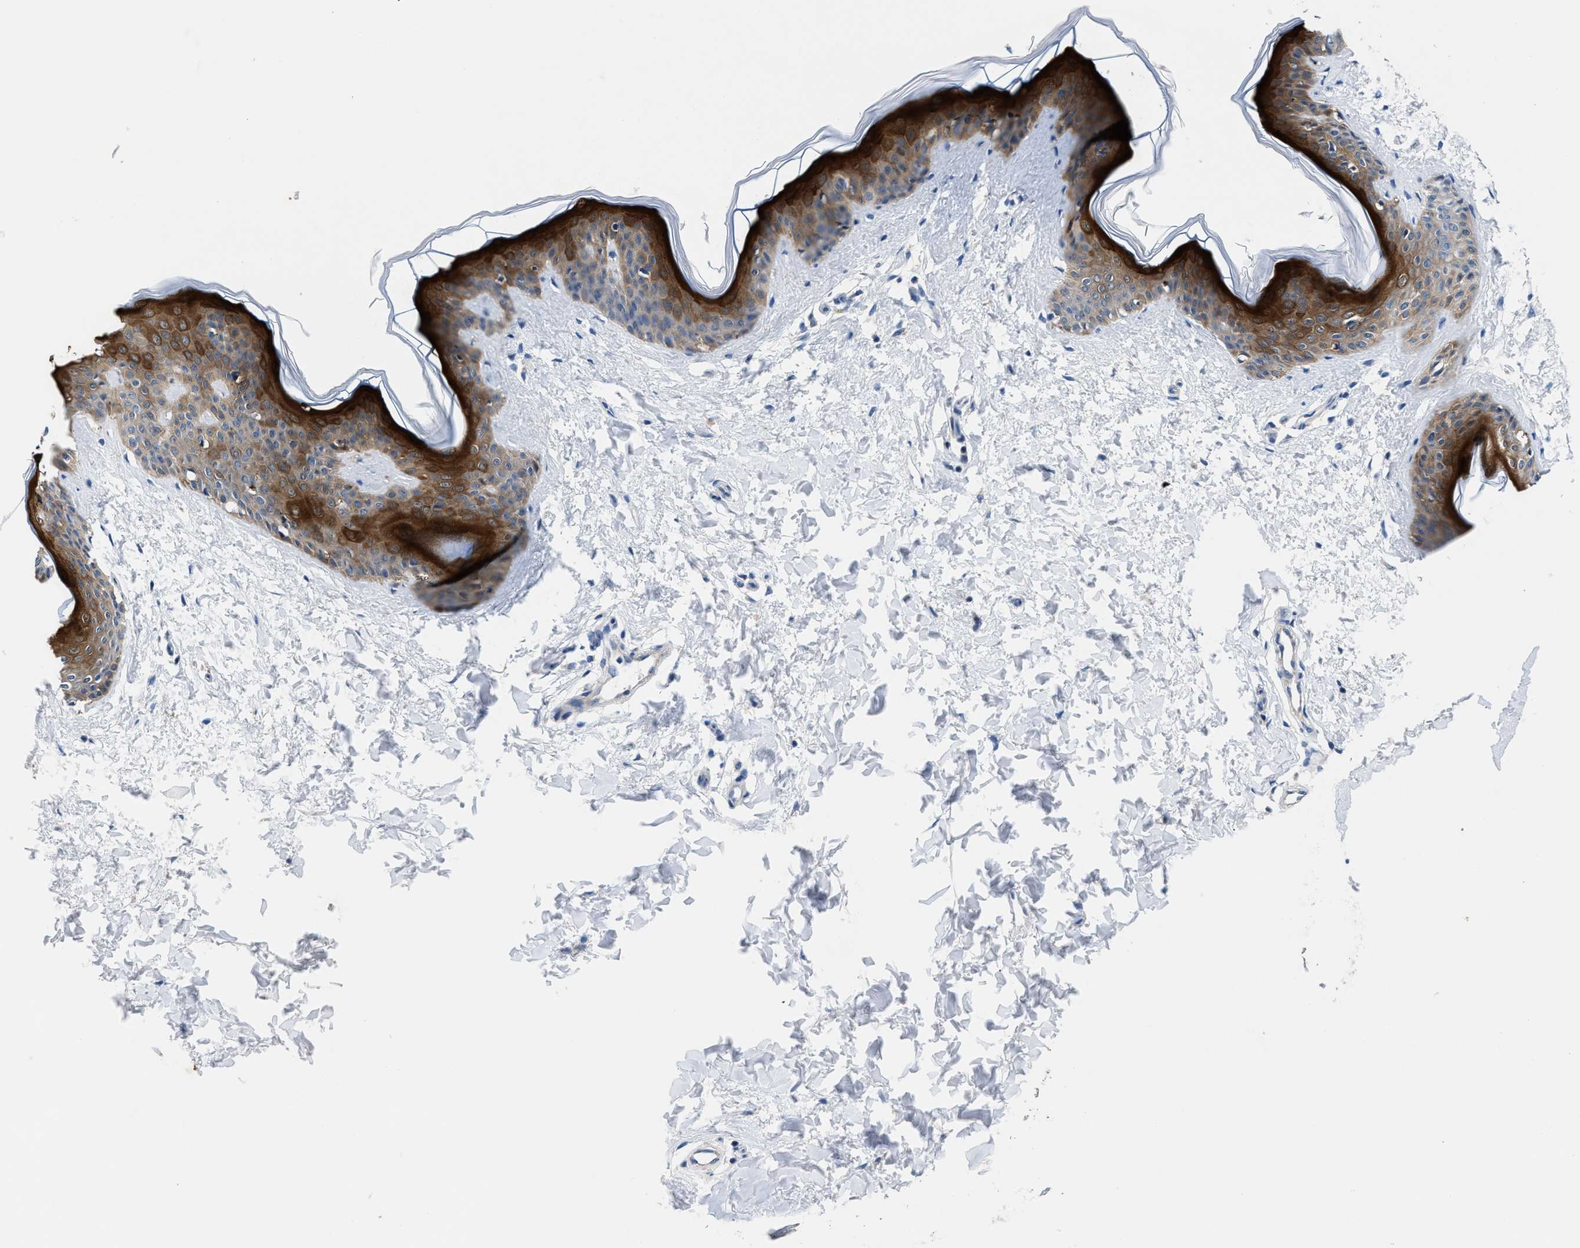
{"staining": {"intensity": "negative", "quantity": "none", "location": "none"}, "tissue": "skin", "cell_type": "Fibroblasts", "image_type": "normal", "snomed": [{"axis": "morphology", "description": "Normal tissue, NOS"}, {"axis": "topography", "description": "Skin"}], "caption": "DAB immunohistochemical staining of benign human skin reveals no significant expression in fibroblasts. (DAB immunohistochemistry with hematoxylin counter stain).", "gene": "PARG", "patient": {"sex": "female", "age": 17}}